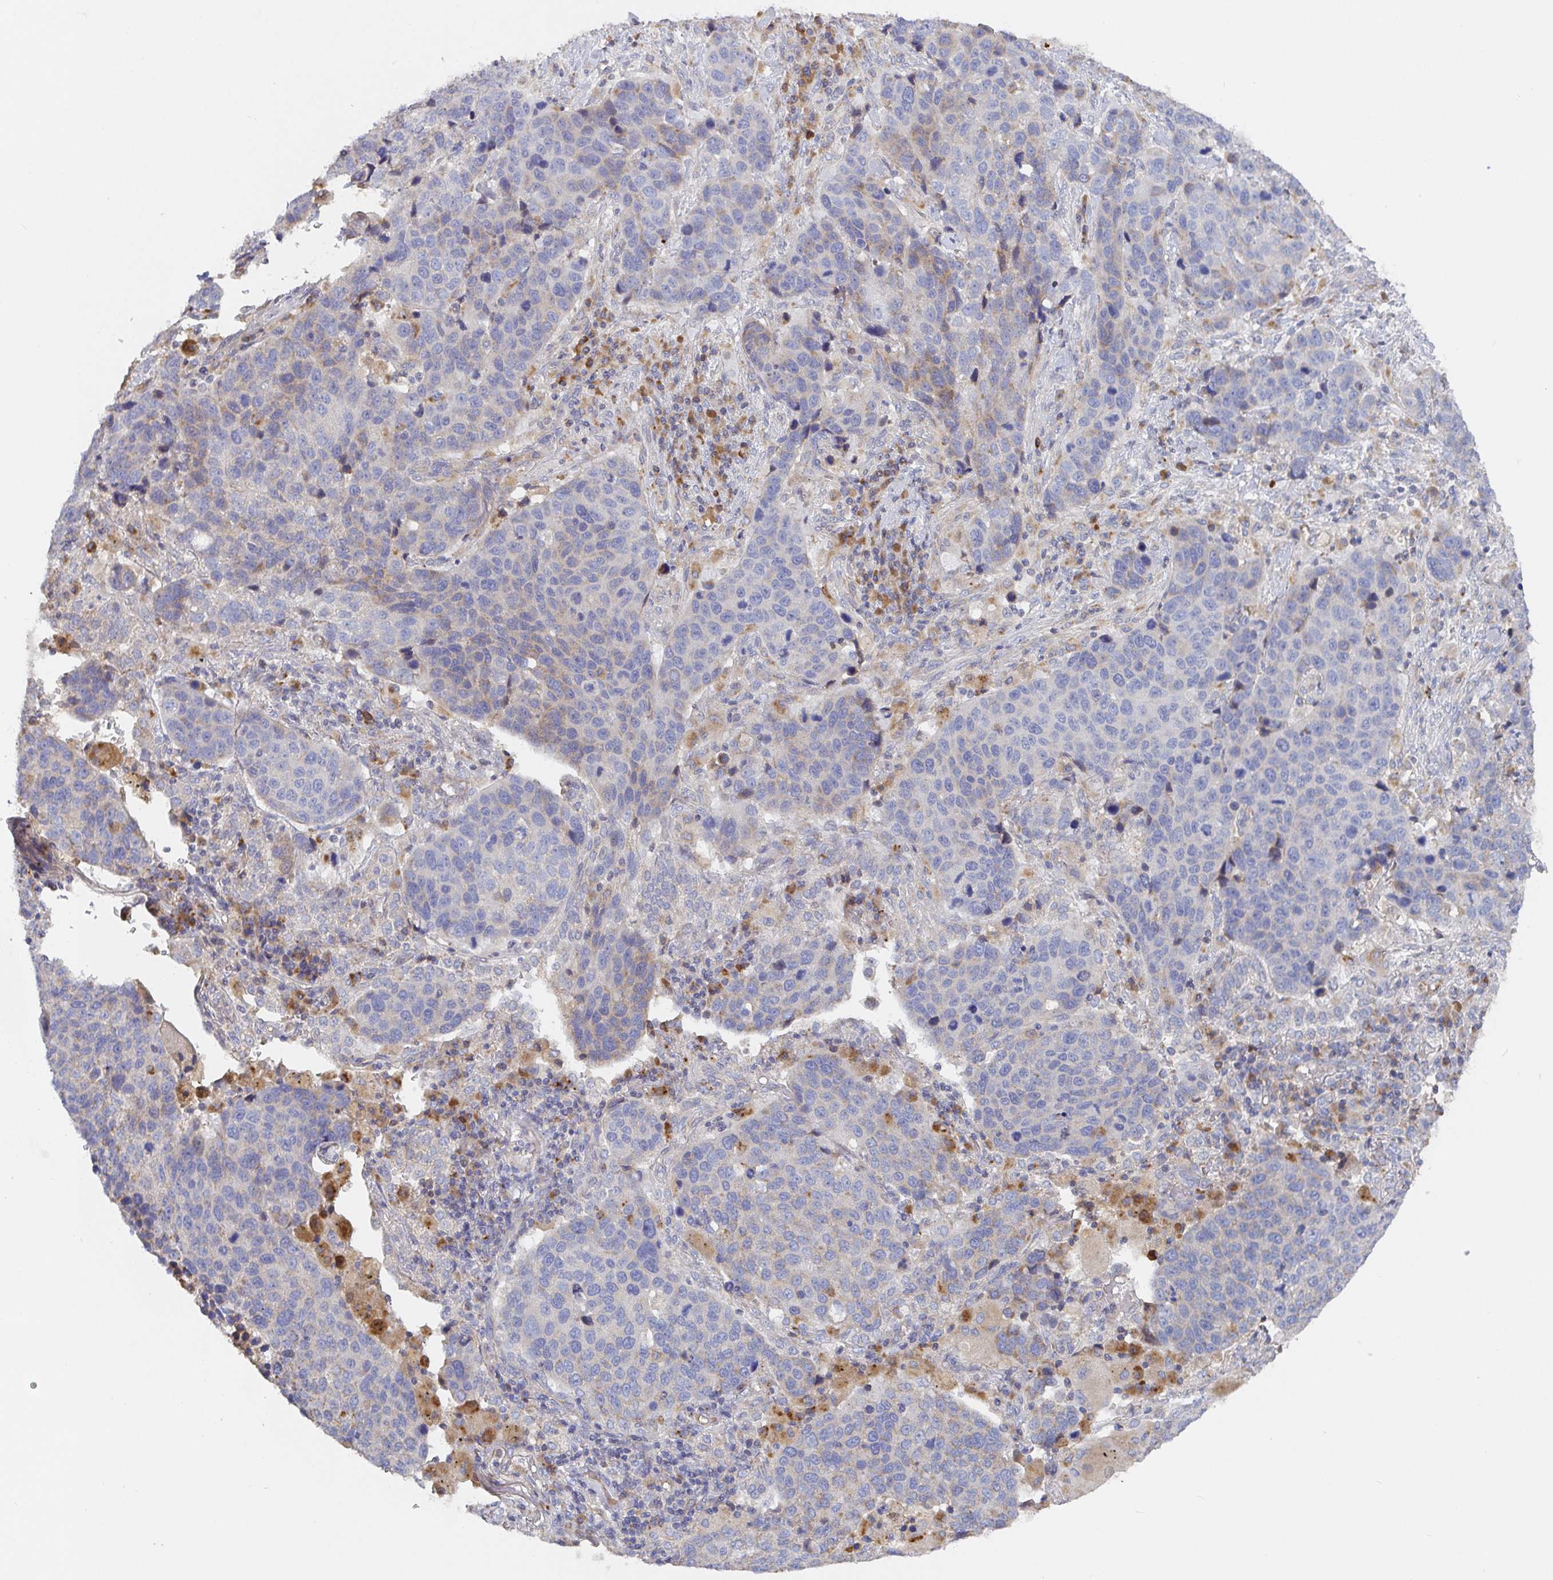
{"staining": {"intensity": "negative", "quantity": "none", "location": "none"}, "tissue": "lung cancer", "cell_type": "Tumor cells", "image_type": "cancer", "snomed": [{"axis": "morphology", "description": "Squamous cell carcinoma, NOS"}, {"axis": "topography", "description": "Lymph node"}, {"axis": "topography", "description": "Lung"}], "caption": "Immunohistochemical staining of lung cancer displays no significant staining in tumor cells.", "gene": "IRAK2", "patient": {"sex": "male", "age": 61}}